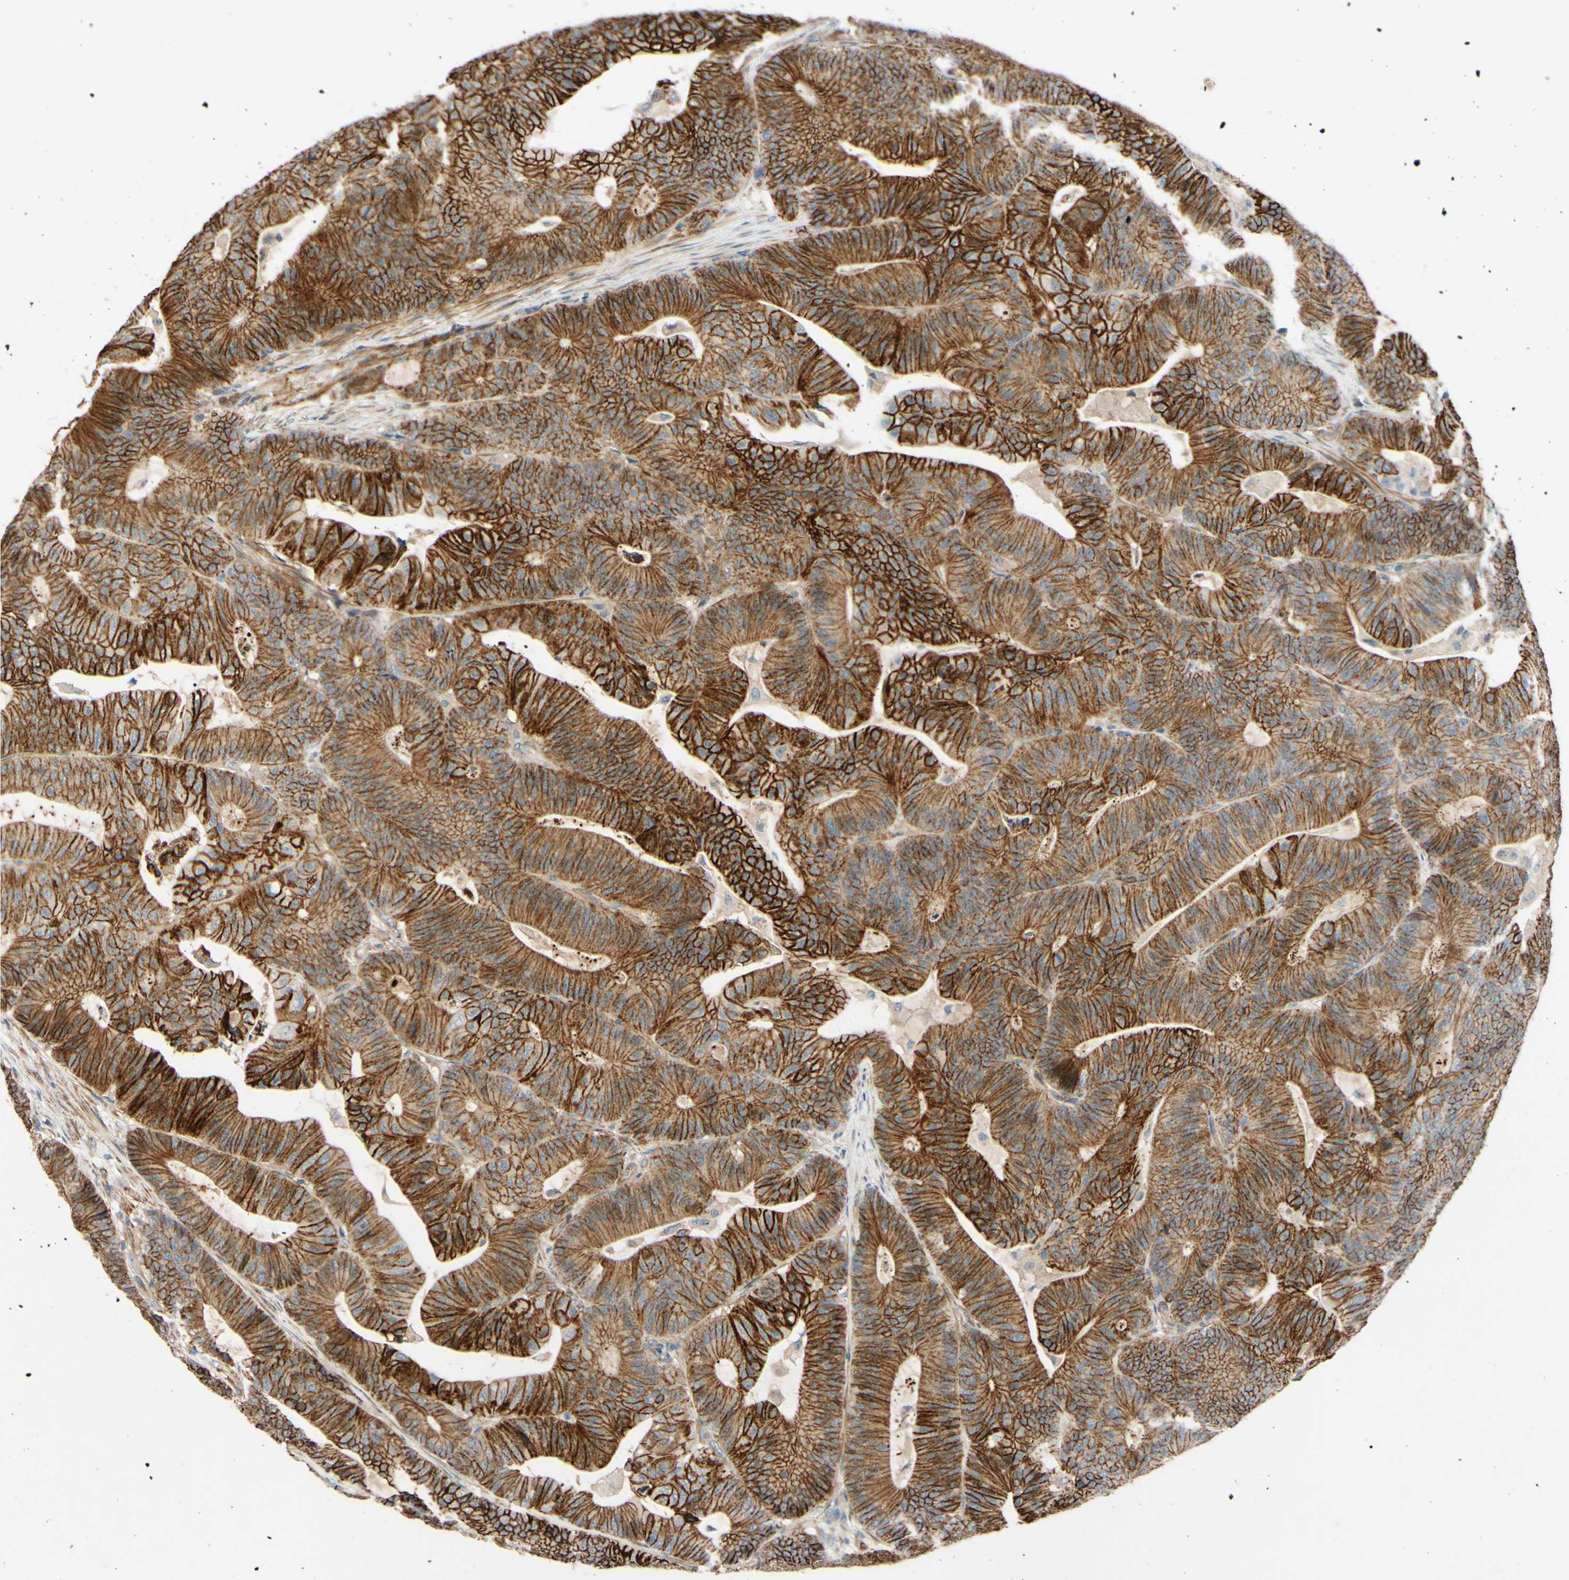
{"staining": {"intensity": "strong", "quantity": ">75%", "location": "cytoplasmic/membranous"}, "tissue": "colorectal cancer", "cell_type": "Tumor cells", "image_type": "cancer", "snomed": [{"axis": "morphology", "description": "Adenocarcinoma, NOS"}, {"axis": "topography", "description": "Colon"}], "caption": "IHC staining of colorectal adenocarcinoma, which reveals high levels of strong cytoplasmic/membranous positivity in approximately >75% of tumor cells indicating strong cytoplasmic/membranous protein expression. The staining was performed using DAB (3,3'-diaminobenzidine) (brown) for protein detection and nuclei were counterstained in hematoxylin (blue).", "gene": "ADAM17", "patient": {"sex": "female", "age": 84}}